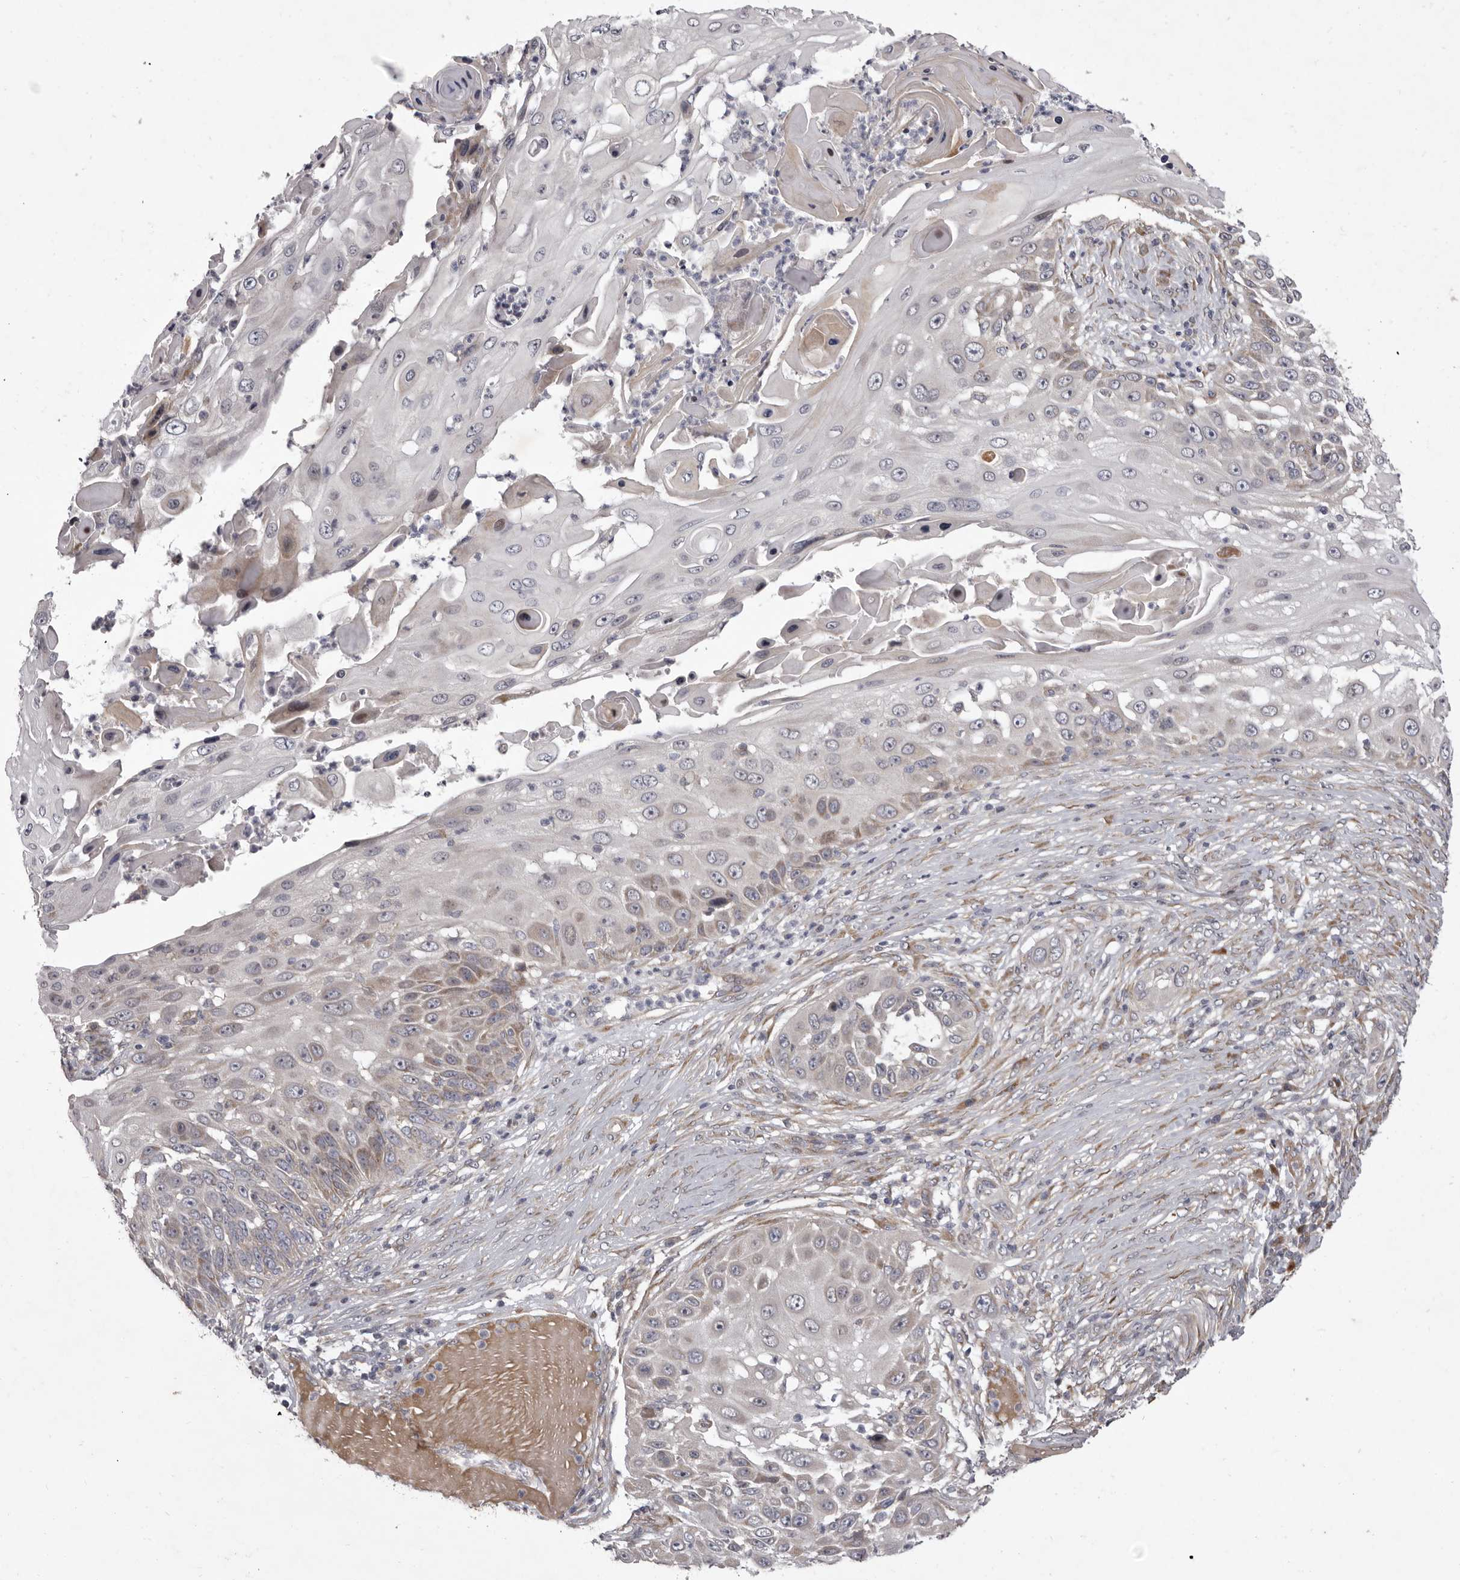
{"staining": {"intensity": "weak", "quantity": "<25%", "location": "cytoplasmic/membranous"}, "tissue": "skin cancer", "cell_type": "Tumor cells", "image_type": "cancer", "snomed": [{"axis": "morphology", "description": "Squamous cell carcinoma, NOS"}, {"axis": "topography", "description": "Skin"}], "caption": "DAB (3,3'-diaminobenzidine) immunohistochemical staining of human skin cancer shows no significant staining in tumor cells.", "gene": "TBC1D8B", "patient": {"sex": "female", "age": 44}}